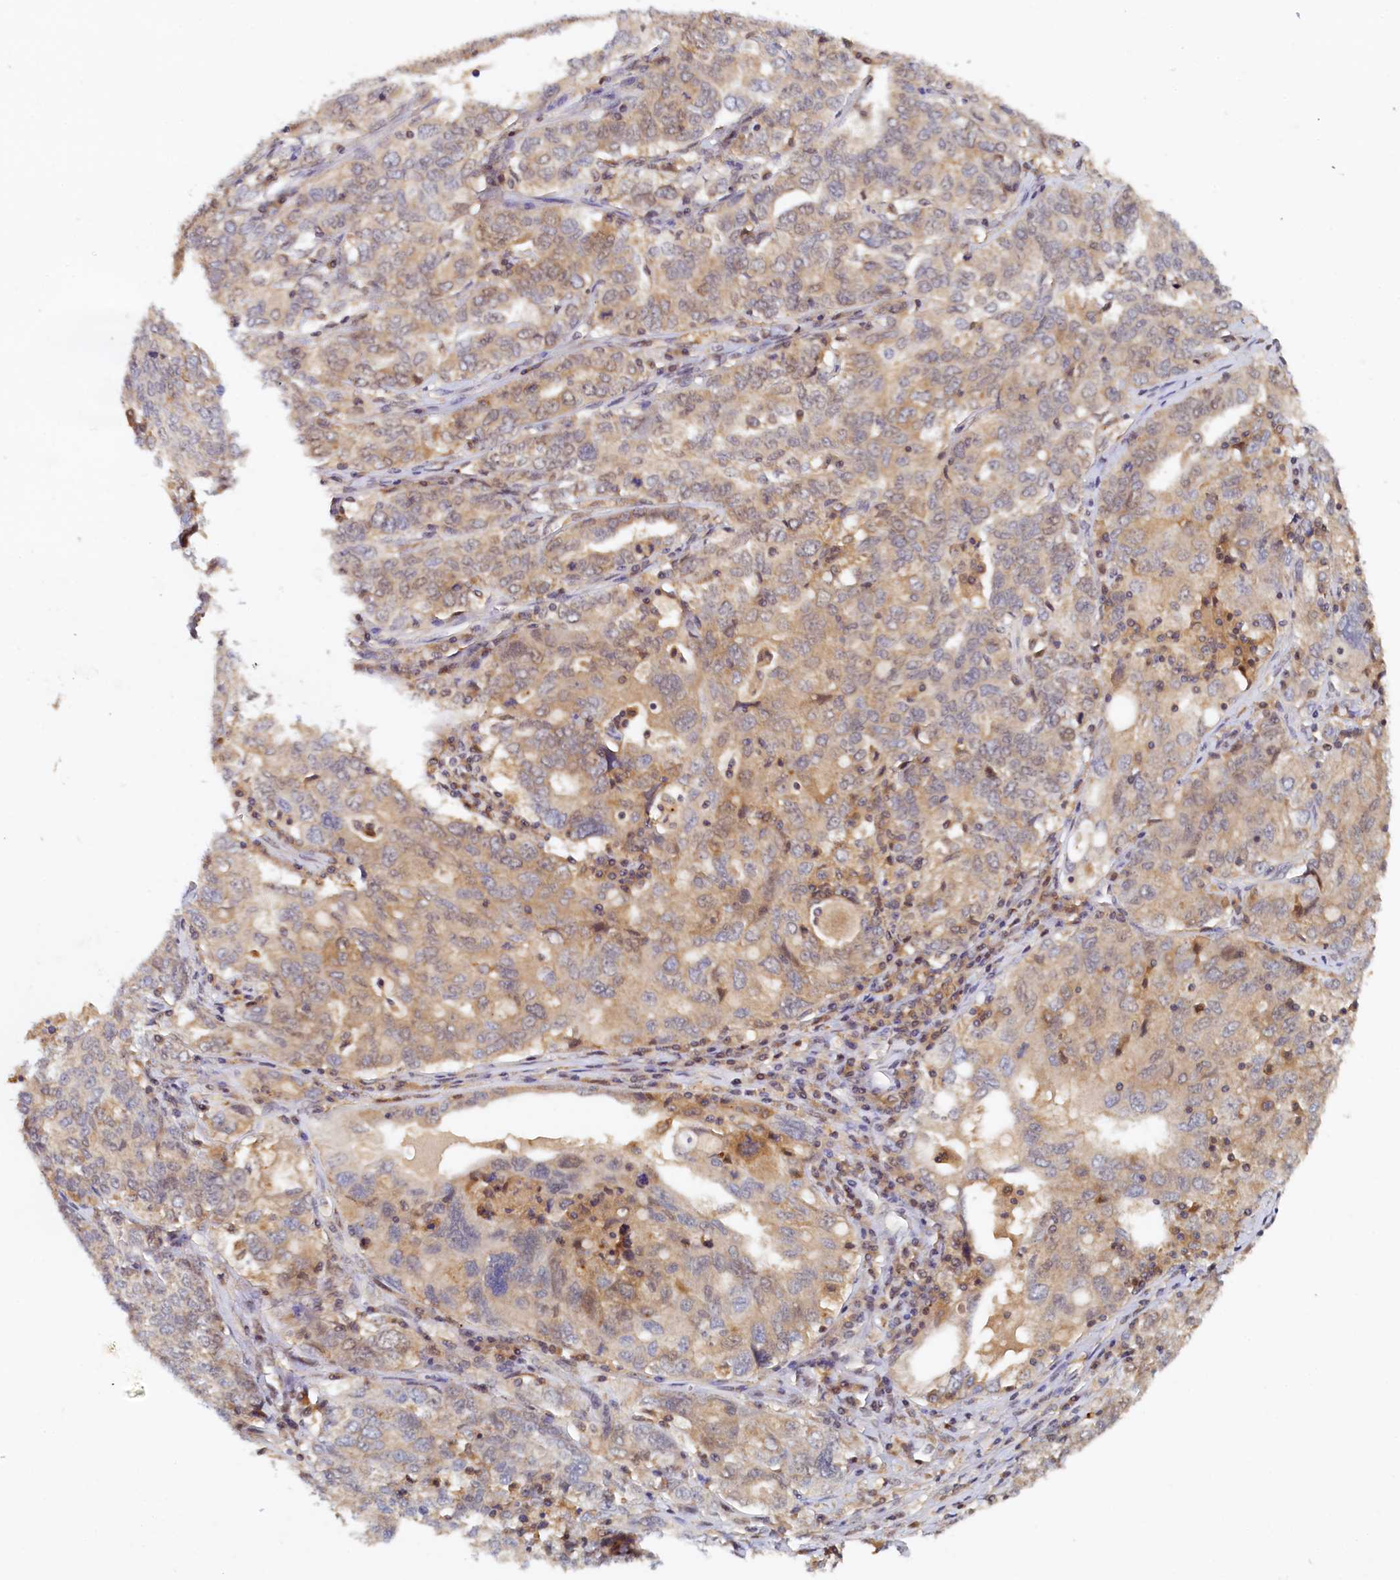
{"staining": {"intensity": "moderate", "quantity": "25%-75%", "location": "cytoplasmic/membranous"}, "tissue": "ovarian cancer", "cell_type": "Tumor cells", "image_type": "cancer", "snomed": [{"axis": "morphology", "description": "Carcinoma, endometroid"}, {"axis": "topography", "description": "Ovary"}], "caption": "IHC image of neoplastic tissue: ovarian cancer stained using immunohistochemistry (IHC) displays medium levels of moderate protein expression localized specifically in the cytoplasmic/membranous of tumor cells, appearing as a cytoplasmic/membranous brown color.", "gene": "PAAF1", "patient": {"sex": "female", "age": 62}}